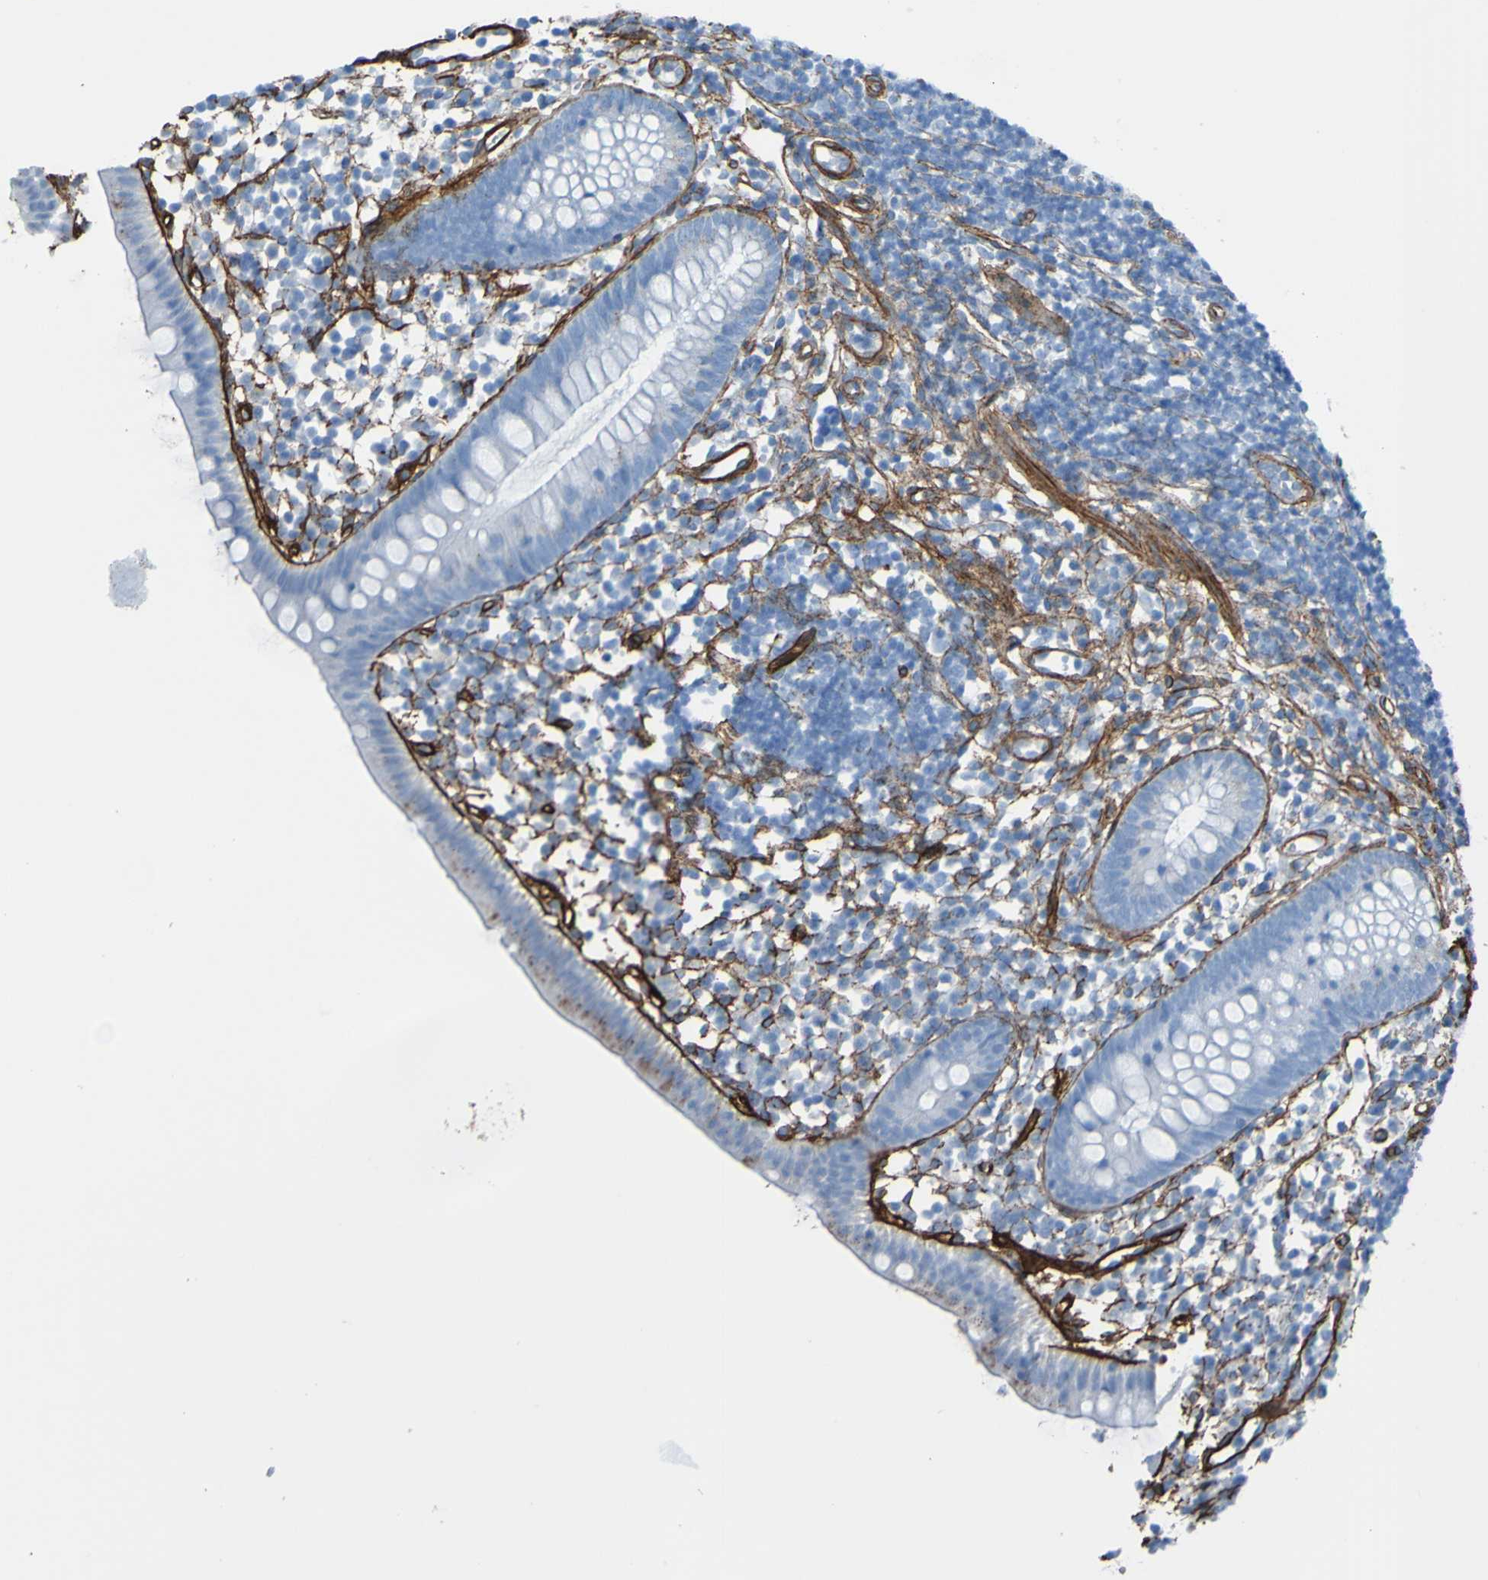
{"staining": {"intensity": "negative", "quantity": "none", "location": "none"}, "tissue": "appendix", "cell_type": "Glandular cells", "image_type": "normal", "snomed": [{"axis": "morphology", "description": "Normal tissue, NOS"}, {"axis": "topography", "description": "Appendix"}], "caption": "The image shows no significant expression in glandular cells of appendix. (DAB (3,3'-diaminobenzidine) immunohistochemistry (IHC) with hematoxylin counter stain).", "gene": "COL4A2", "patient": {"sex": "female", "age": 20}}